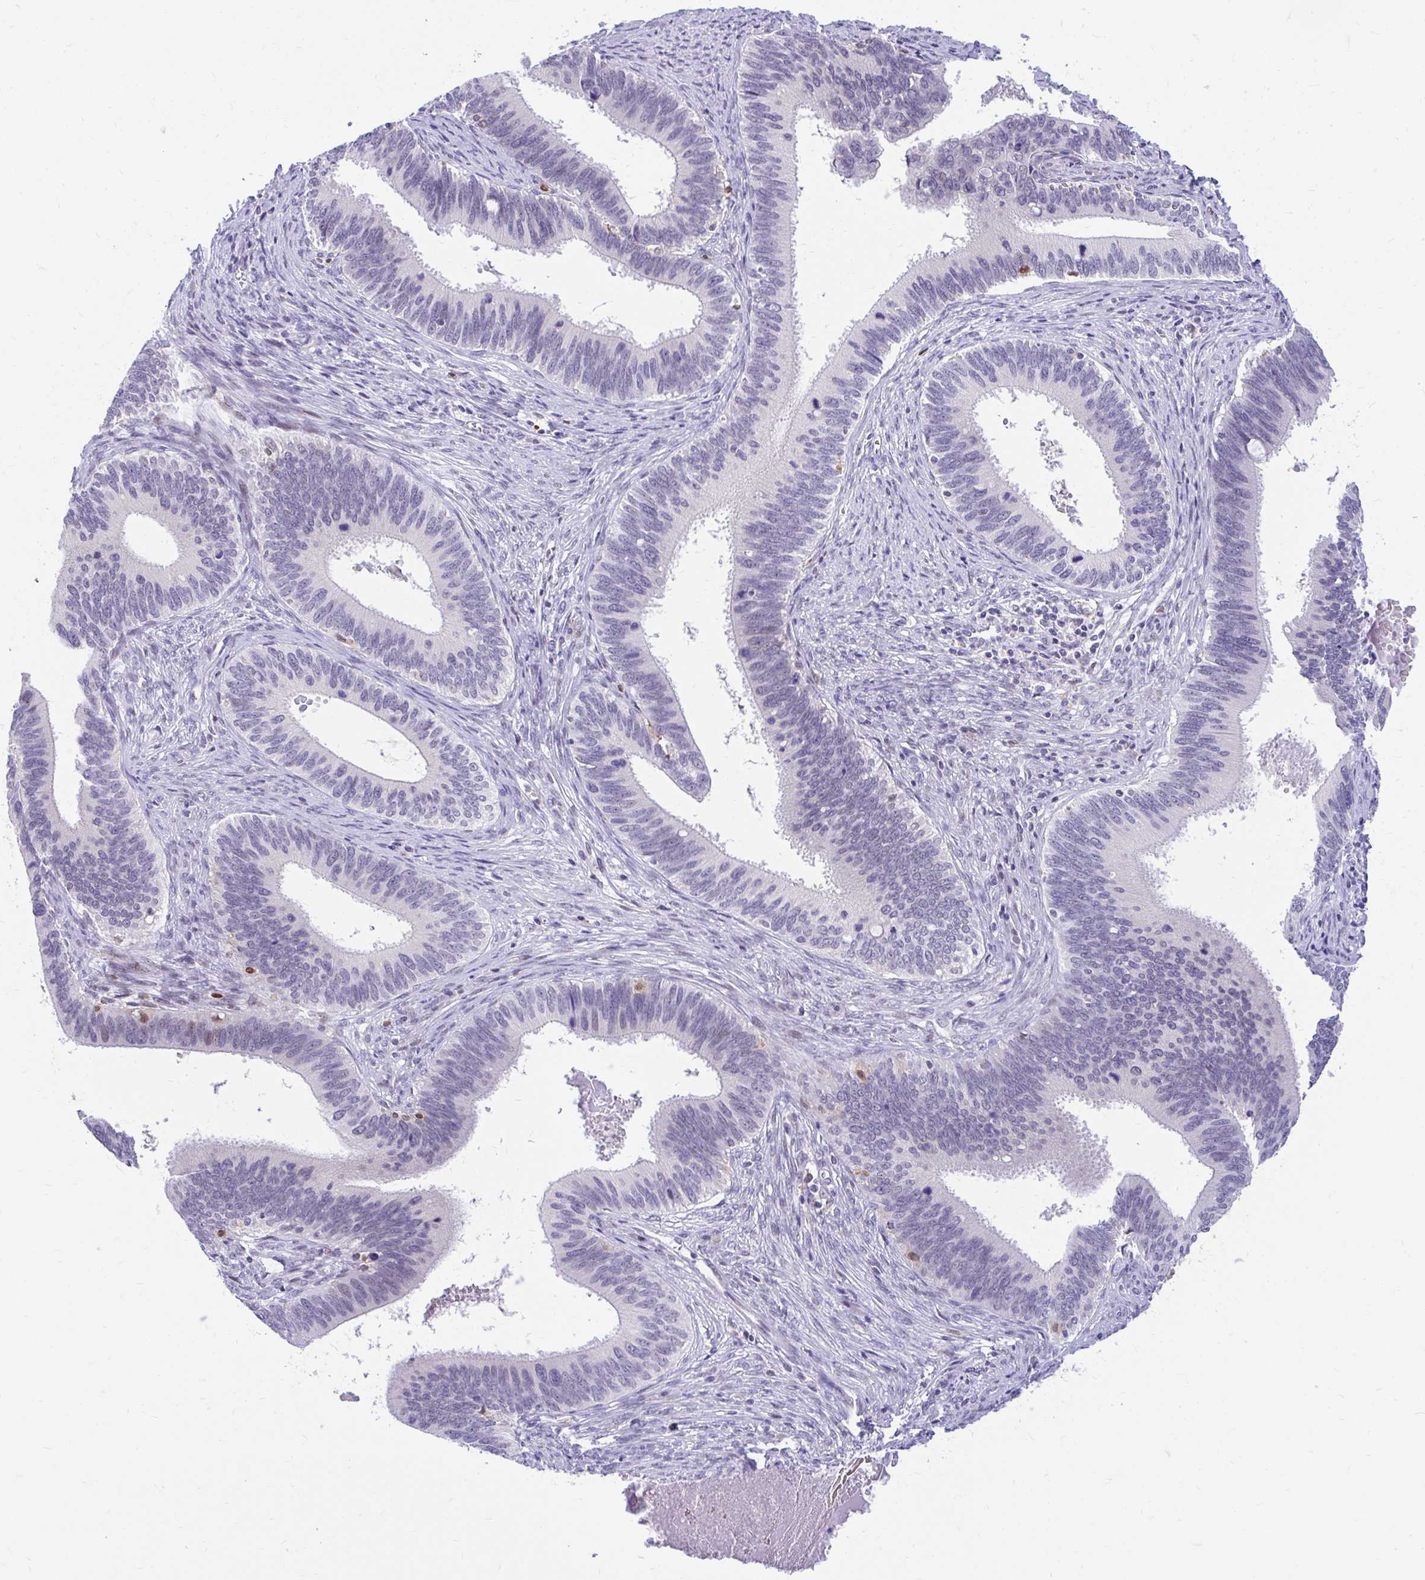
{"staining": {"intensity": "negative", "quantity": "none", "location": "none"}, "tissue": "cervical cancer", "cell_type": "Tumor cells", "image_type": "cancer", "snomed": [{"axis": "morphology", "description": "Adenocarcinoma, NOS"}, {"axis": "topography", "description": "Cervix"}], "caption": "IHC of human cervical adenocarcinoma shows no positivity in tumor cells.", "gene": "GLB1L2", "patient": {"sex": "female", "age": 42}}